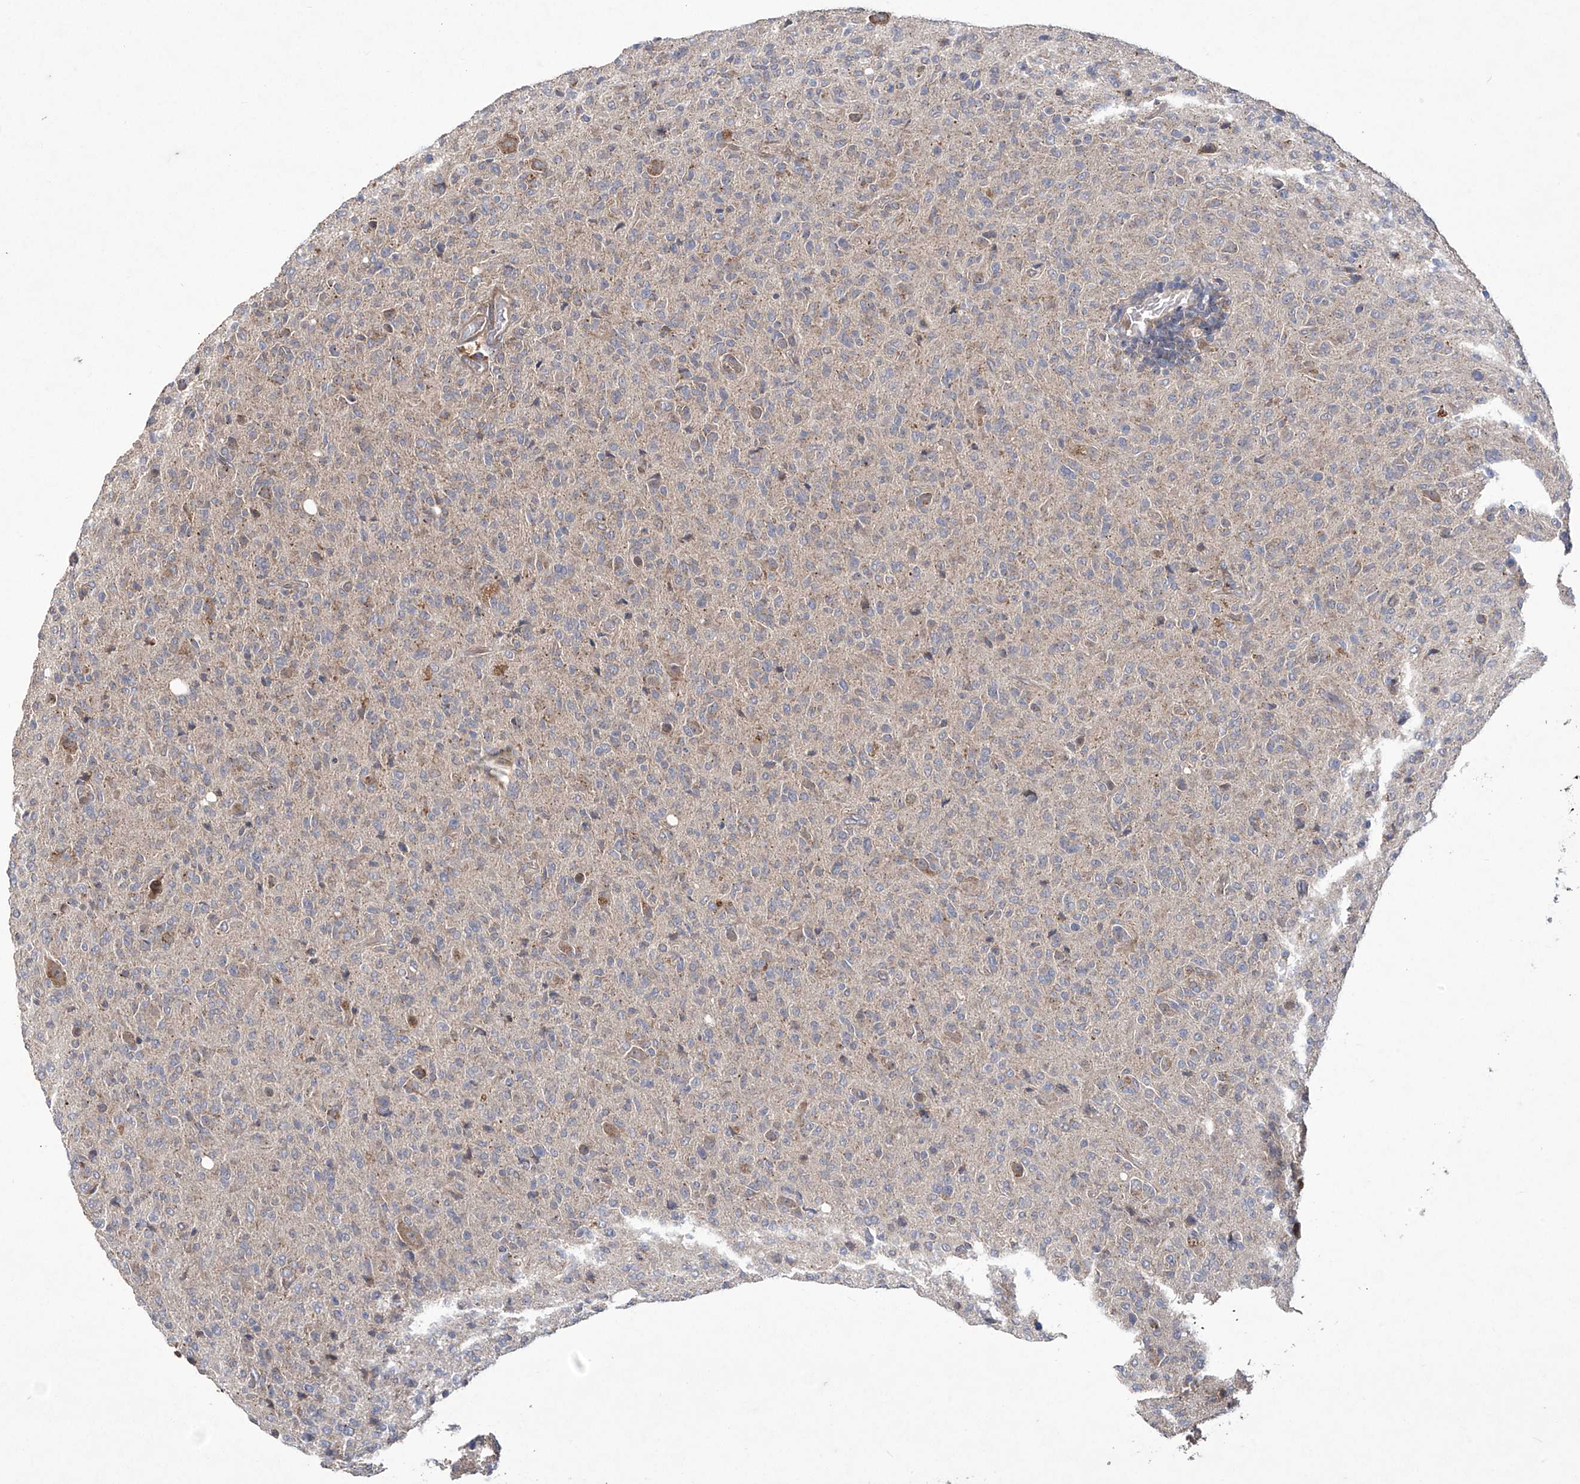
{"staining": {"intensity": "weak", "quantity": "25%-75%", "location": "cytoplasmic/membranous"}, "tissue": "glioma", "cell_type": "Tumor cells", "image_type": "cancer", "snomed": [{"axis": "morphology", "description": "Glioma, malignant, High grade"}, {"axis": "topography", "description": "Brain"}], "caption": "There is low levels of weak cytoplasmic/membranous staining in tumor cells of glioma, as demonstrated by immunohistochemical staining (brown color).", "gene": "TRIM60", "patient": {"sex": "female", "age": 57}}